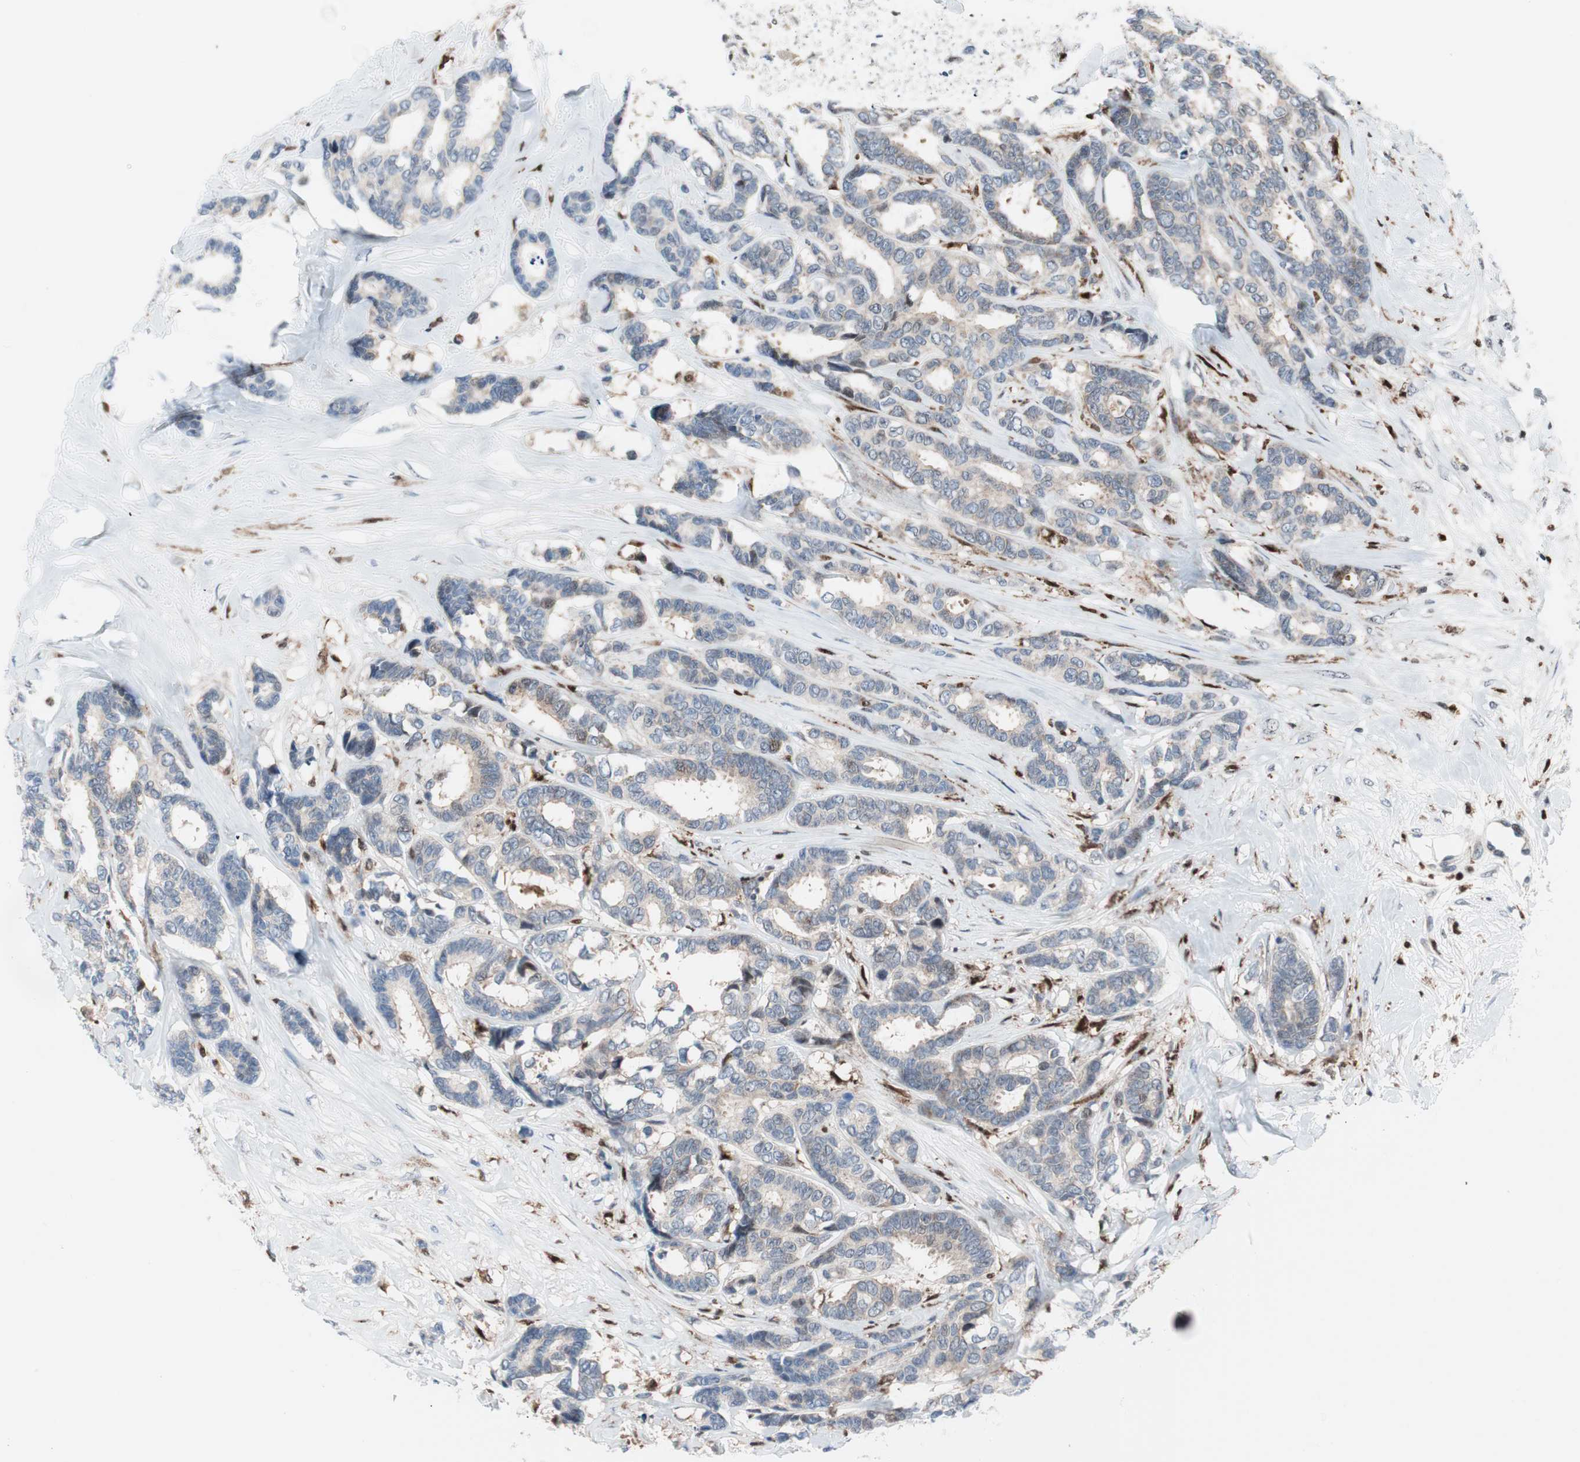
{"staining": {"intensity": "weak", "quantity": "<25%", "location": "cytoplasmic/membranous"}, "tissue": "breast cancer", "cell_type": "Tumor cells", "image_type": "cancer", "snomed": [{"axis": "morphology", "description": "Duct carcinoma"}, {"axis": "topography", "description": "Breast"}], "caption": "This is an immunohistochemistry photomicrograph of human breast cancer. There is no positivity in tumor cells.", "gene": "RGS10", "patient": {"sex": "female", "age": 87}}